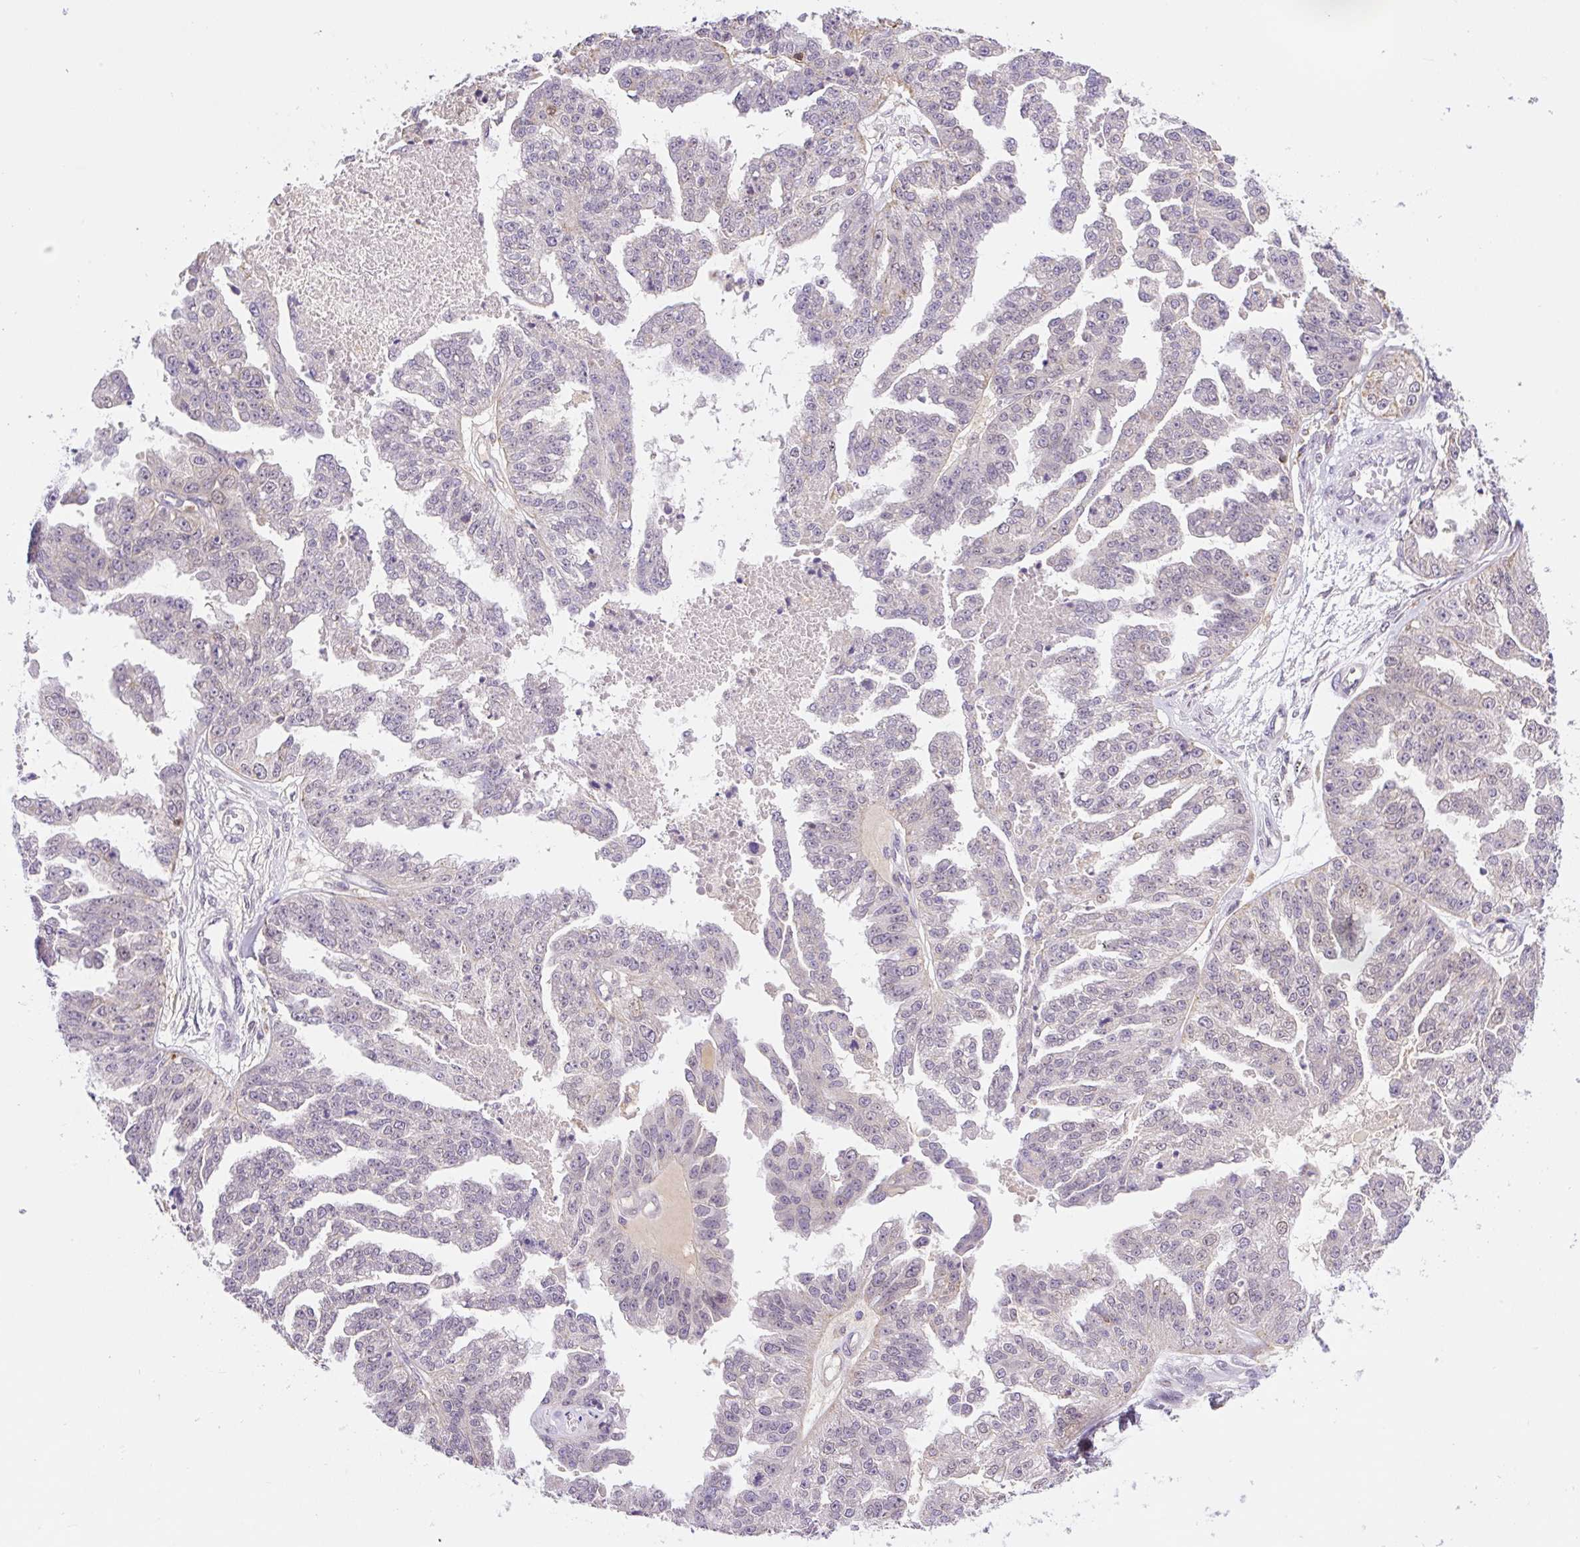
{"staining": {"intensity": "negative", "quantity": "none", "location": "none"}, "tissue": "ovarian cancer", "cell_type": "Tumor cells", "image_type": "cancer", "snomed": [{"axis": "morphology", "description": "Cystadenocarcinoma, serous, NOS"}, {"axis": "topography", "description": "Ovary"}], "caption": "A high-resolution photomicrograph shows immunohistochemistry (IHC) staining of ovarian serous cystadenocarcinoma, which displays no significant expression in tumor cells.", "gene": "CARD11", "patient": {"sex": "female", "age": 58}}